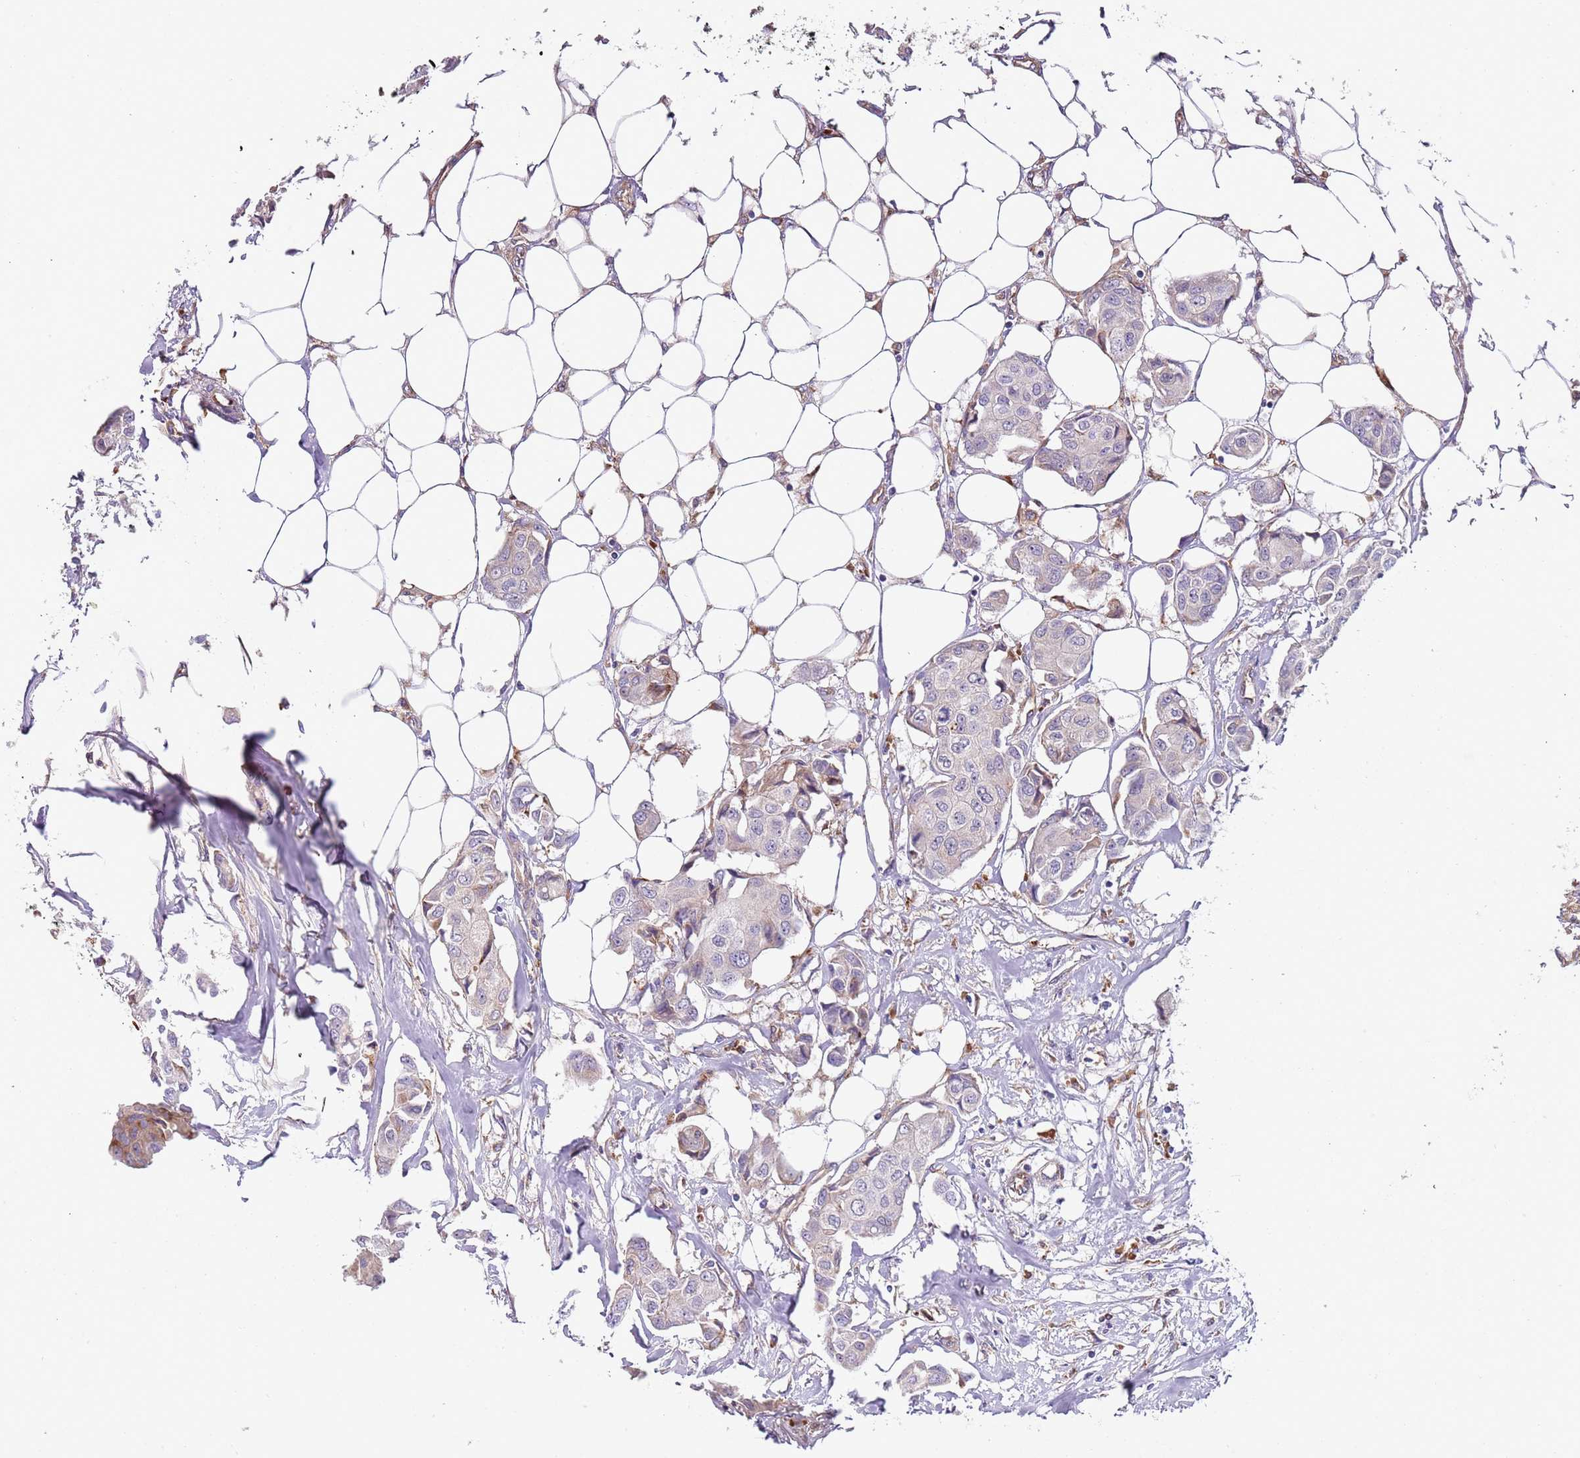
{"staining": {"intensity": "weak", "quantity": "<25%", "location": "cytoplasmic/membranous"}, "tissue": "breast cancer", "cell_type": "Tumor cells", "image_type": "cancer", "snomed": [{"axis": "morphology", "description": "Duct carcinoma"}, {"axis": "topography", "description": "Breast"}, {"axis": "topography", "description": "Lymph node"}], "caption": "Immunohistochemical staining of human breast intraductal carcinoma reveals no significant positivity in tumor cells.", "gene": "VWCE", "patient": {"sex": "female", "age": 80}}